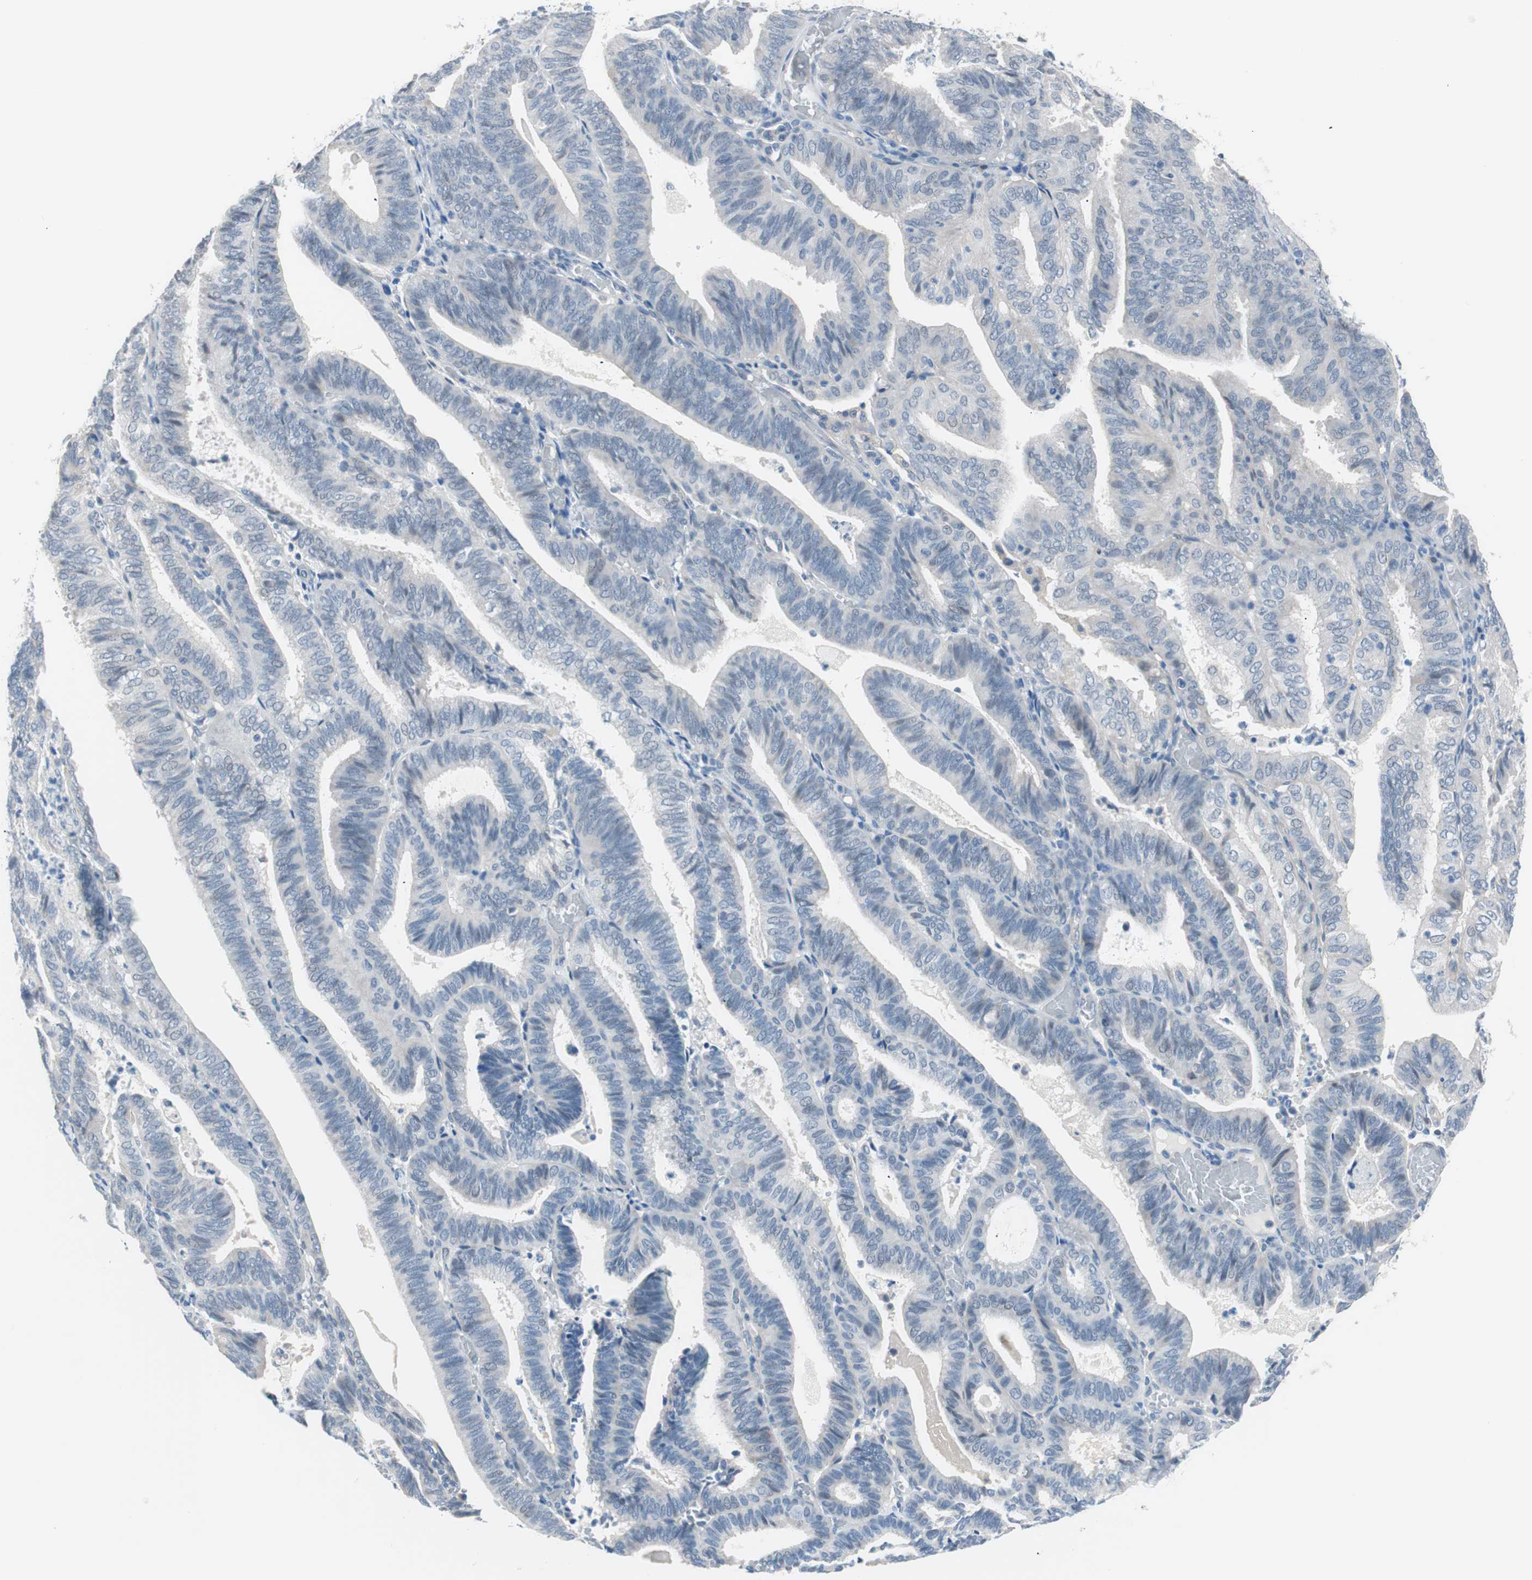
{"staining": {"intensity": "moderate", "quantity": "<25%", "location": "cytoplasmic/membranous"}, "tissue": "endometrial cancer", "cell_type": "Tumor cells", "image_type": "cancer", "snomed": [{"axis": "morphology", "description": "Adenocarcinoma, NOS"}, {"axis": "topography", "description": "Uterus"}], "caption": "Immunohistochemical staining of endometrial cancer (adenocarcinoma) exhibits low levels of moderate cytoplasmic/membranous protein expression in about <25% of tumor cells. (DAB (3,3'-diaminobenzidine) IHC with brightfield microscopy, high magnification).", "gene": "VIL1", "patient": {"sex": "female", "age": 60}}